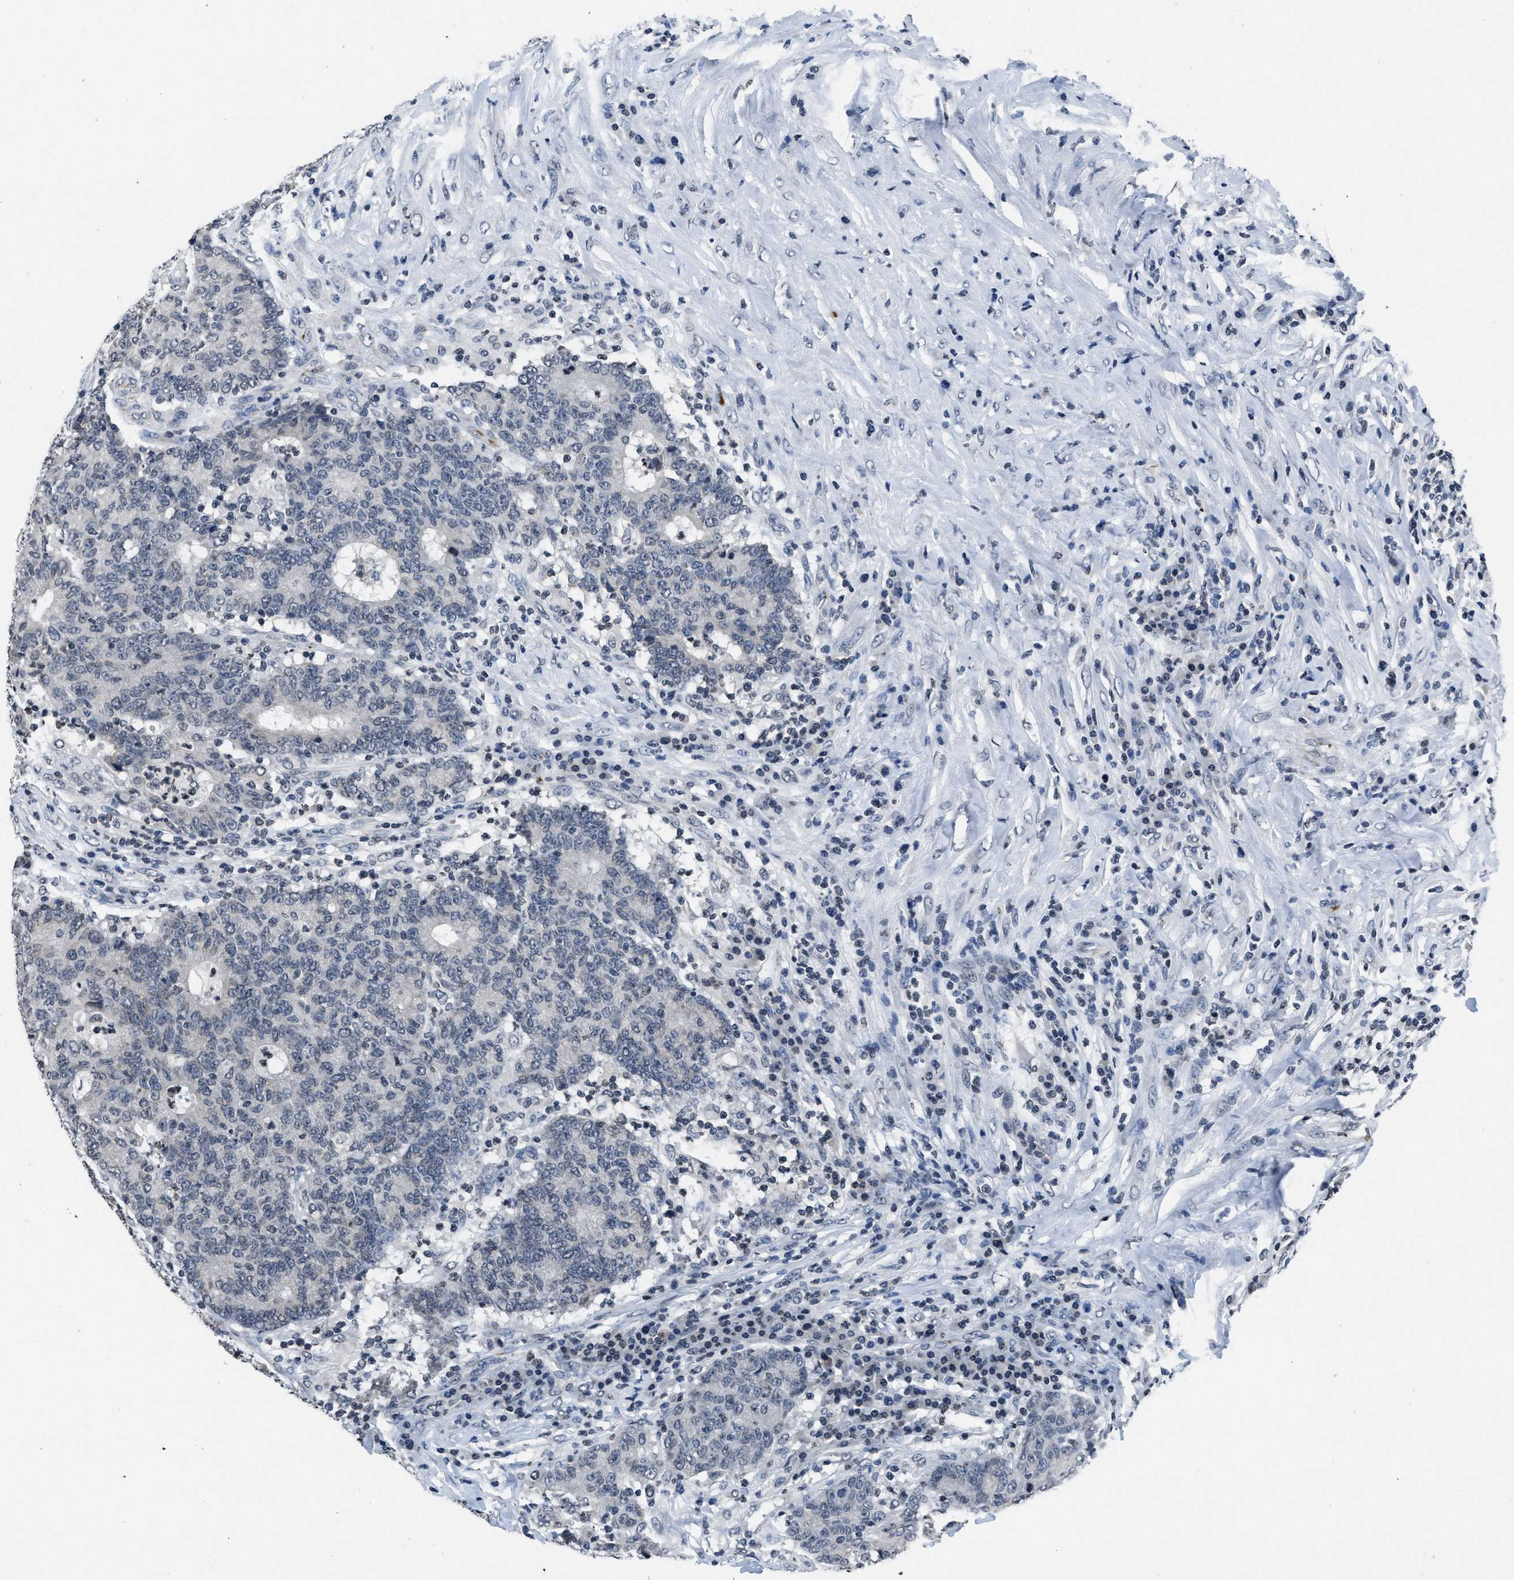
{"staining": {"intensity": "negative", "quantity": "none", "location": "none"}, "tissue": "colorectal cancer", "cell_type": "Tumor cells", "image_type": "cancer", "snomed": [{"axis": "morphology", "description": "Normal tissue, NOS"}, {"axis": "morphology", "description": "Adenocarcinoma, NOS"}, {"axis": "topography", "description": "Colon"}], "caption": "Immunohistochemical staining of adenocarcinoma (colorectal) reveals no significant expression in tumor cells. (Stains: DAB (3,3'-diaminobenzidine) IHC with hematoxylin counter stain, Microscopy: brightfield microscopy at high magnification).", "gene": "ITGA2B", "patient": {"sex": "female", "age": 75}}